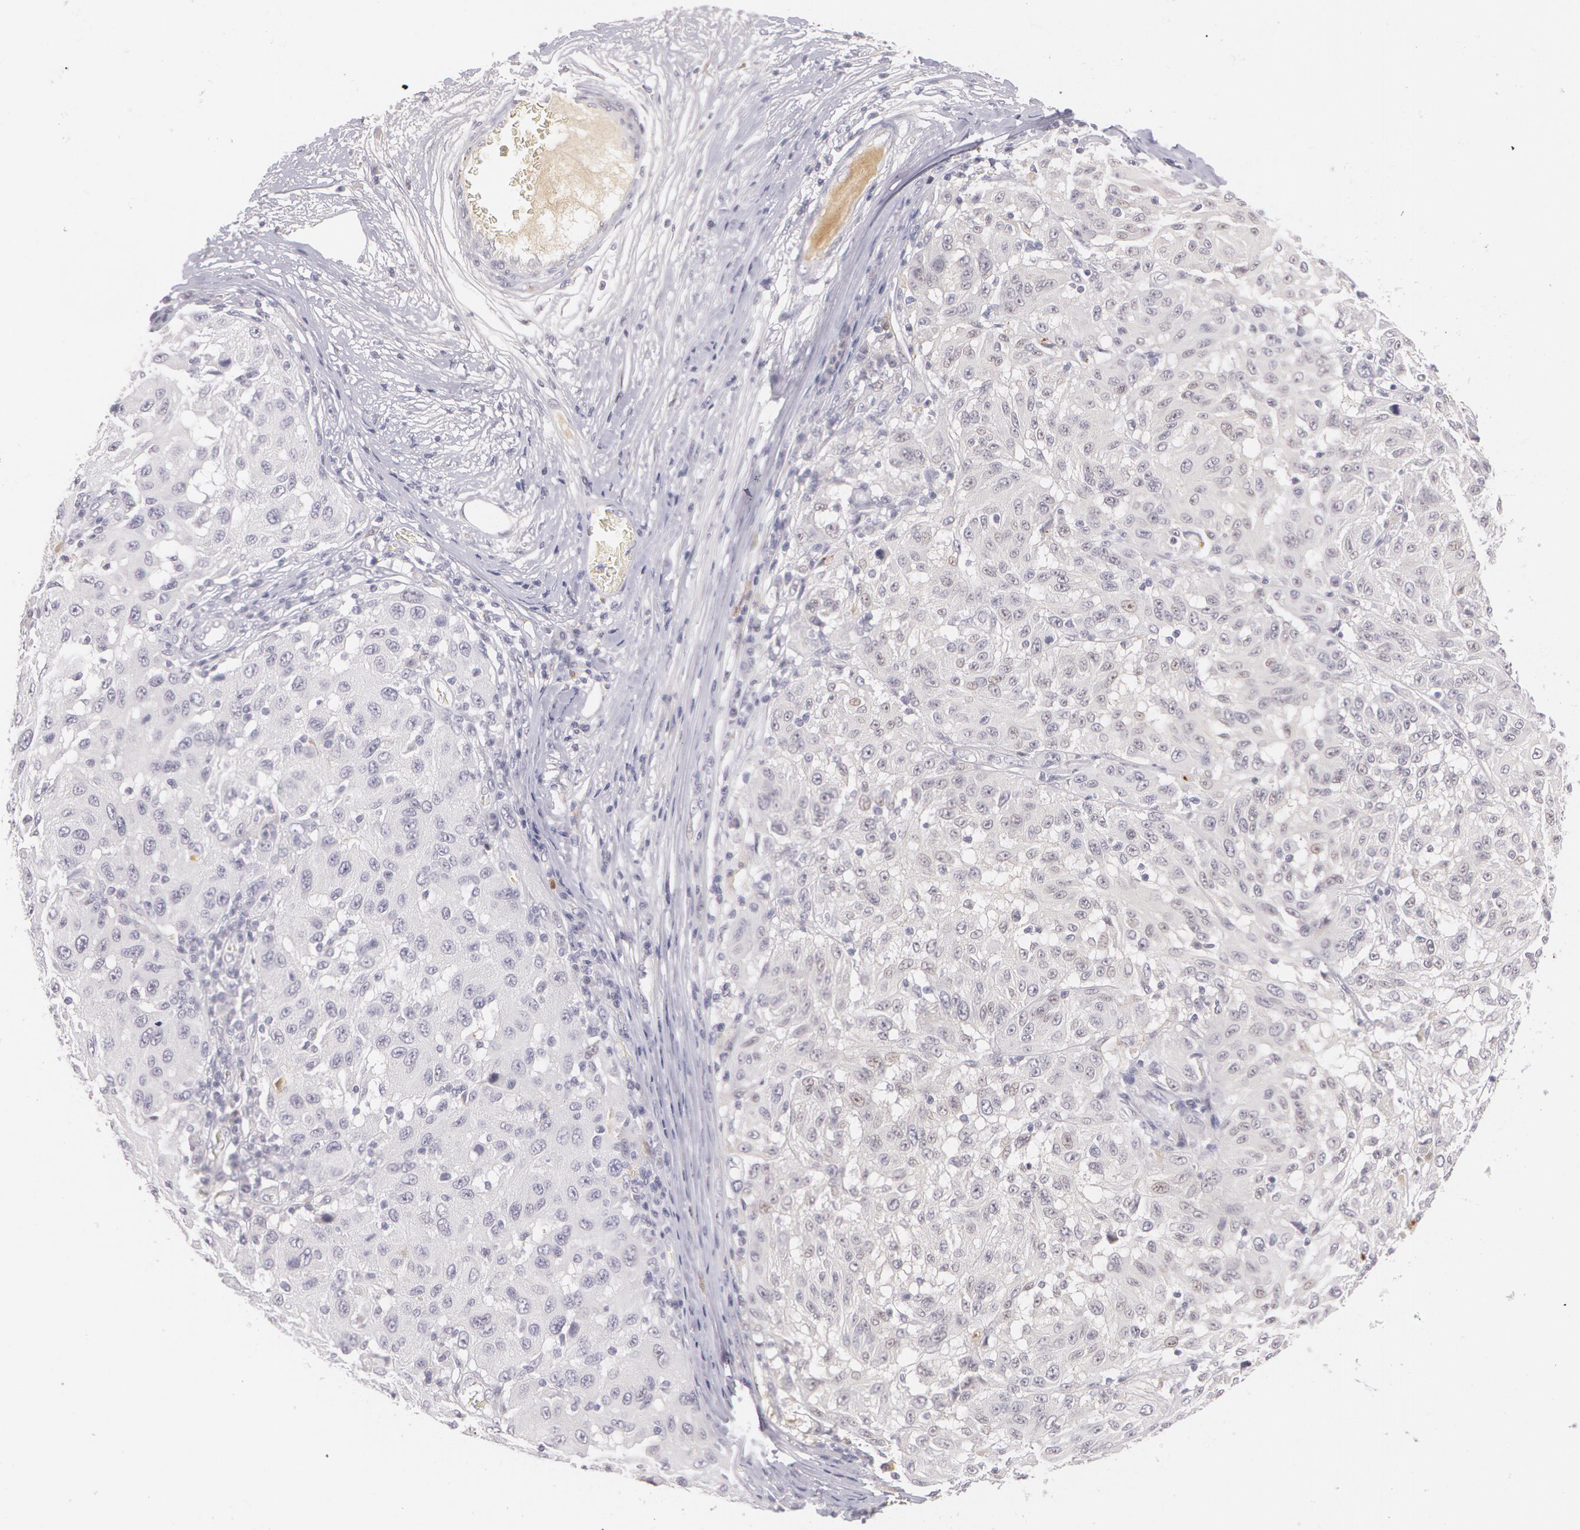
{"staining": {"intensity": "negative", "quantity": "none", "location": "none"}, "tissue": "melanoma", "cell_type": "Tumor cells", "image_type": "cancer", "snomed": [{"axis": "morphology", "description": "Malignant melanoma, NOS"}, {"axis": "topography", "description": "Skin"}], "caption": "The image displays no significant staining in tumor cells of melanoma.", "gene": "LBP", "patient": {"sex": "female", "age": 77}}